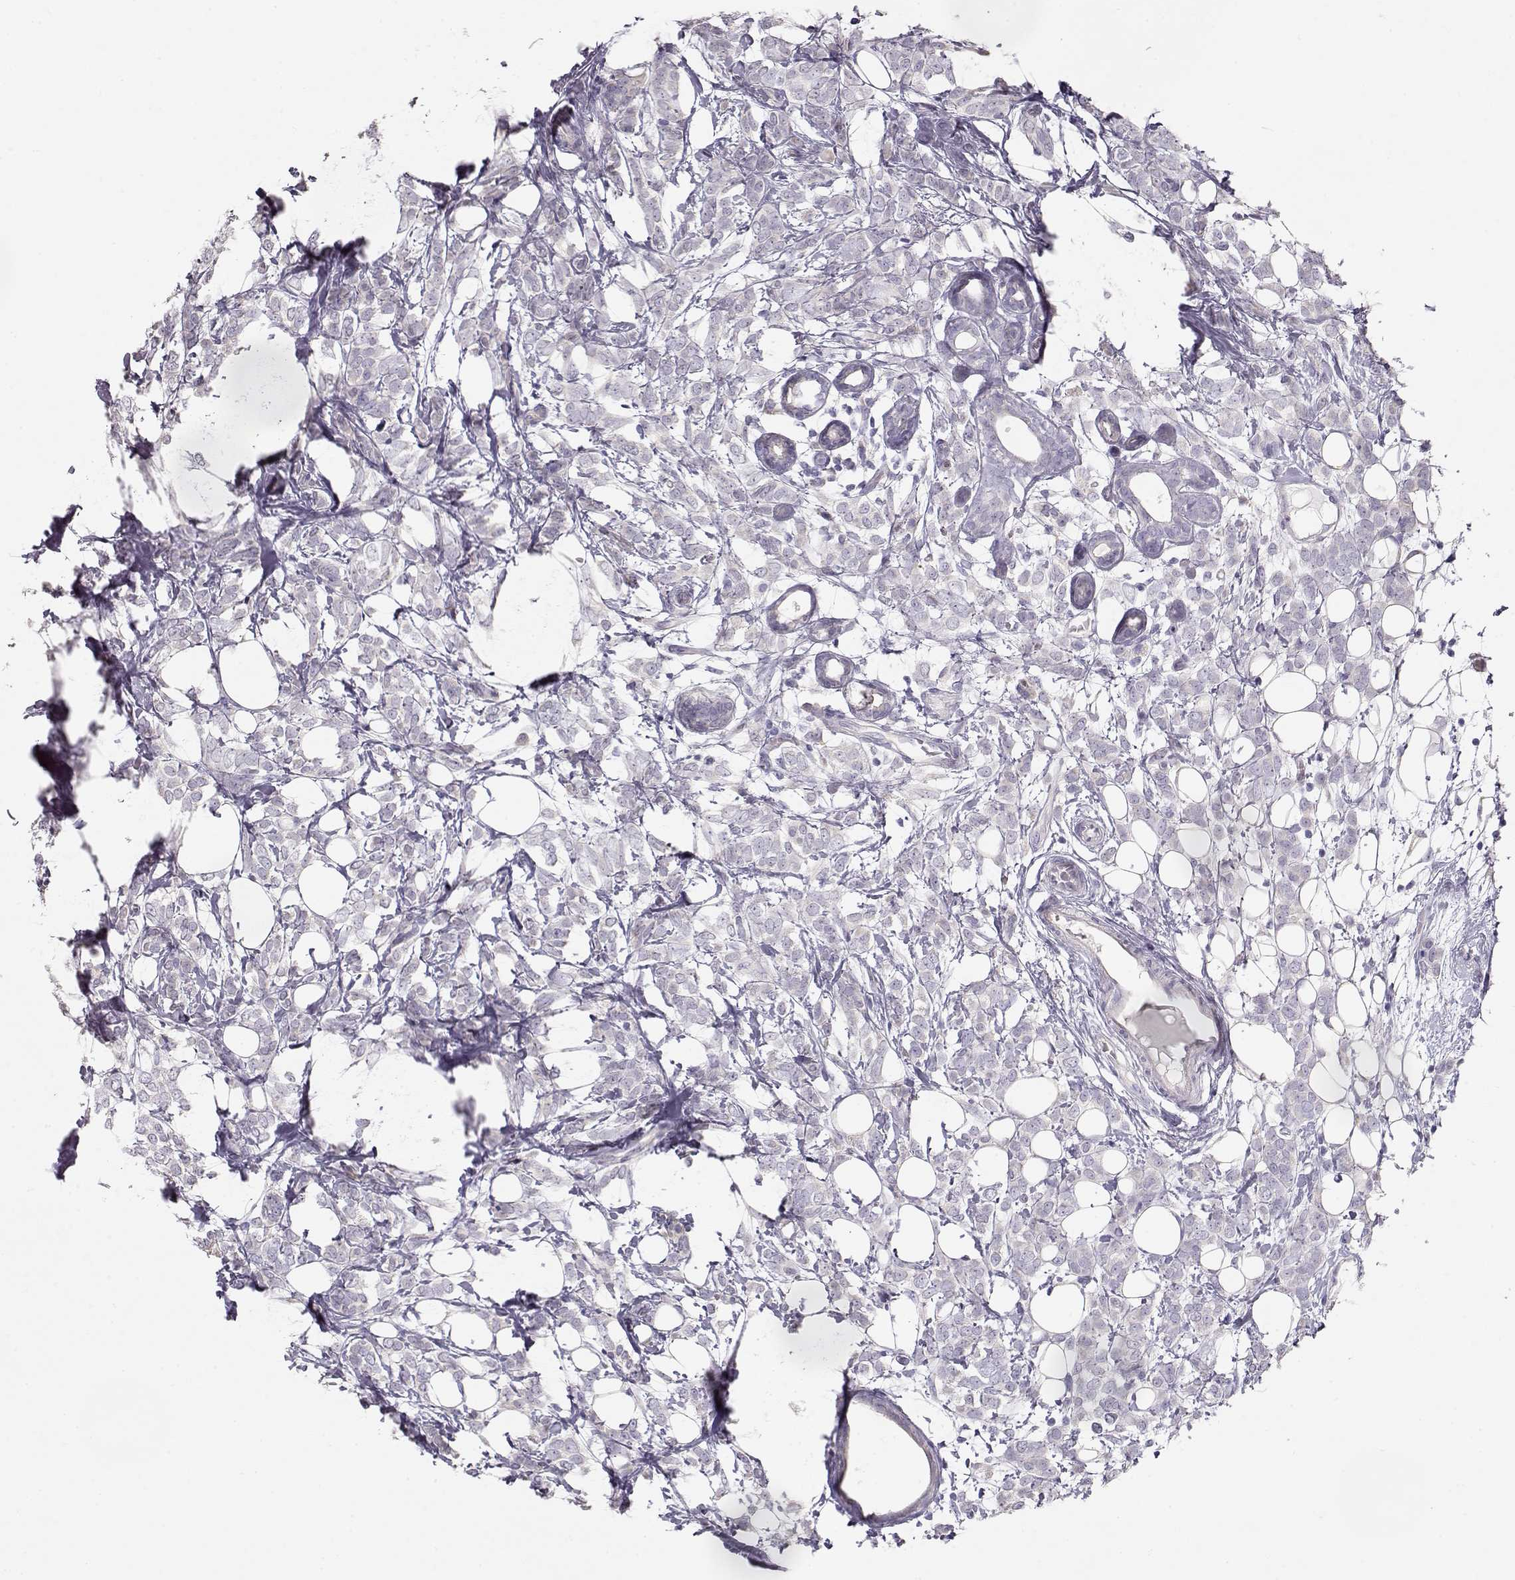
{"staining": {"intensity": "negative", "quantity": "none", "location": "none"}, "tissue": "breast cancer", "cell_type": "Tumor cells", "image_type": "cancer", "snomed": [{"axis": "morphology", "description": "Lobular carcinoma"}, {"axis": "topography", "description": "Breast"}], "caption": "The IHC image has no significant staining in tumor cells of breast cancer (lobular carcinoma) tissue.", "gene": "GLIPR1L2", "patient": {"sex": "female", "age": 49}}